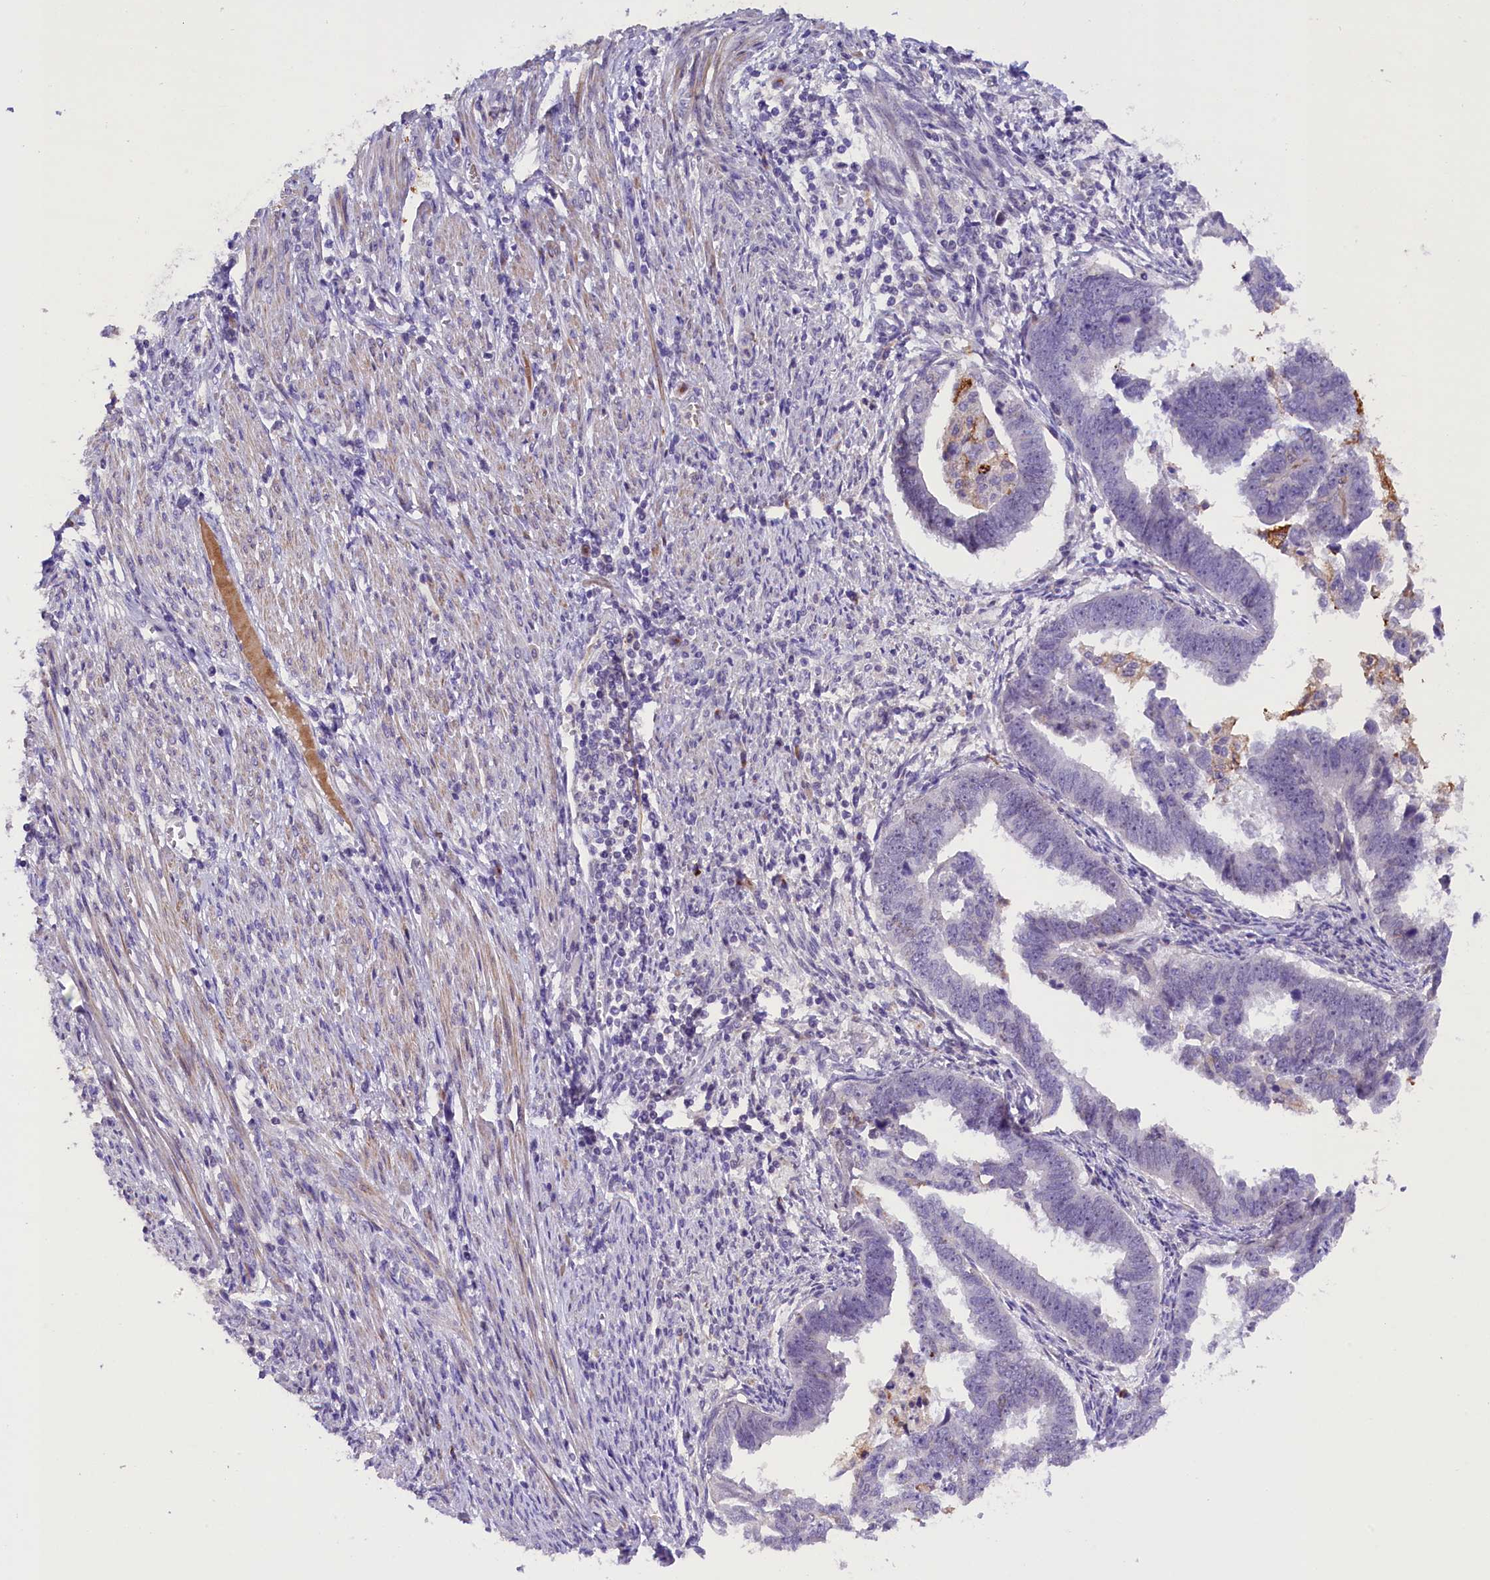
{"staining": {"intensity": "negative", "quantity": "none", "location": "none"}, "tissue": "endometrial cancer", "cell_type": "Tumor cells", "image_type": "cancer", "snomed": [{"axis": "morphology", "description": "Adenocarcinoma, NOS"}, {"axis": "topography", "description": "Endometrium"}], "caption": "A high-resolution histopathology image shows immunohistochemistry staining of endometrial cancer, which shows no significant expression in tumor cells. (DAB (3,3'-diaminobenzidine) immunohistochemistry (IHC) visualized using brightfield microscopy, high magnification).", "gene": "MEX3B", "patient": {"sex": "female", "age": 75}}